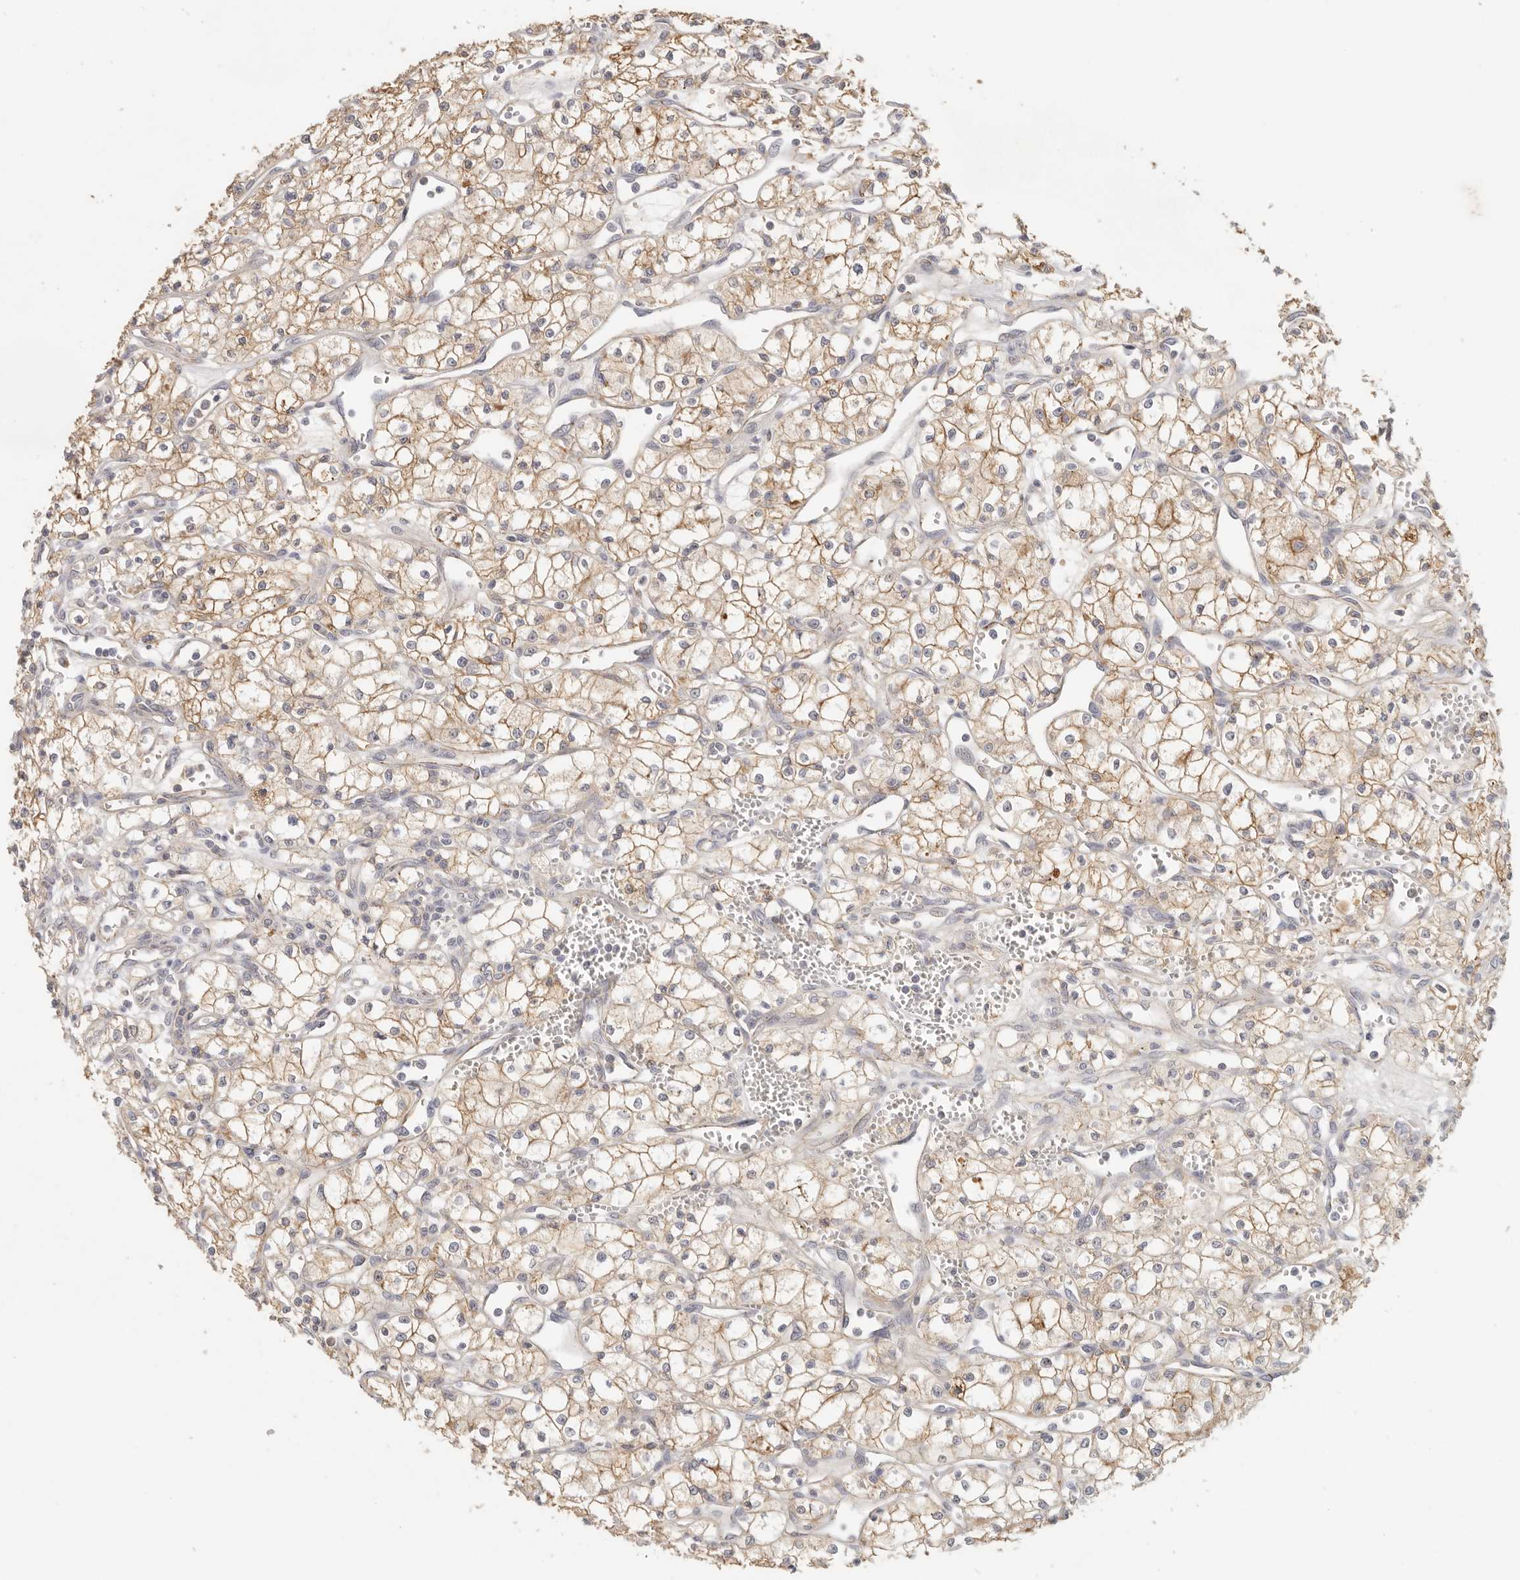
{"staining": {"intensity": "moderate", "quantity": ">75%", "location": "cytoplasmic/membranous"}, "tissue": "renal cancer", "cell_type": "Tumor cells", "image_type": "cancer", "snomed": [{"axis": "morphology", "description": "Adenocarcinoma, NOS"}, {"axis": "topography", "description": "Kidney"}], "caption": "About >75% of tumor cells in adenocarcinoma (renal) exhibit moderate cytoplasmic/membranous protein positivity as visualized by brown immunohistochemical staining.", "gene": "ANXA9", "patient": {"sex": "male", "age": 59}}